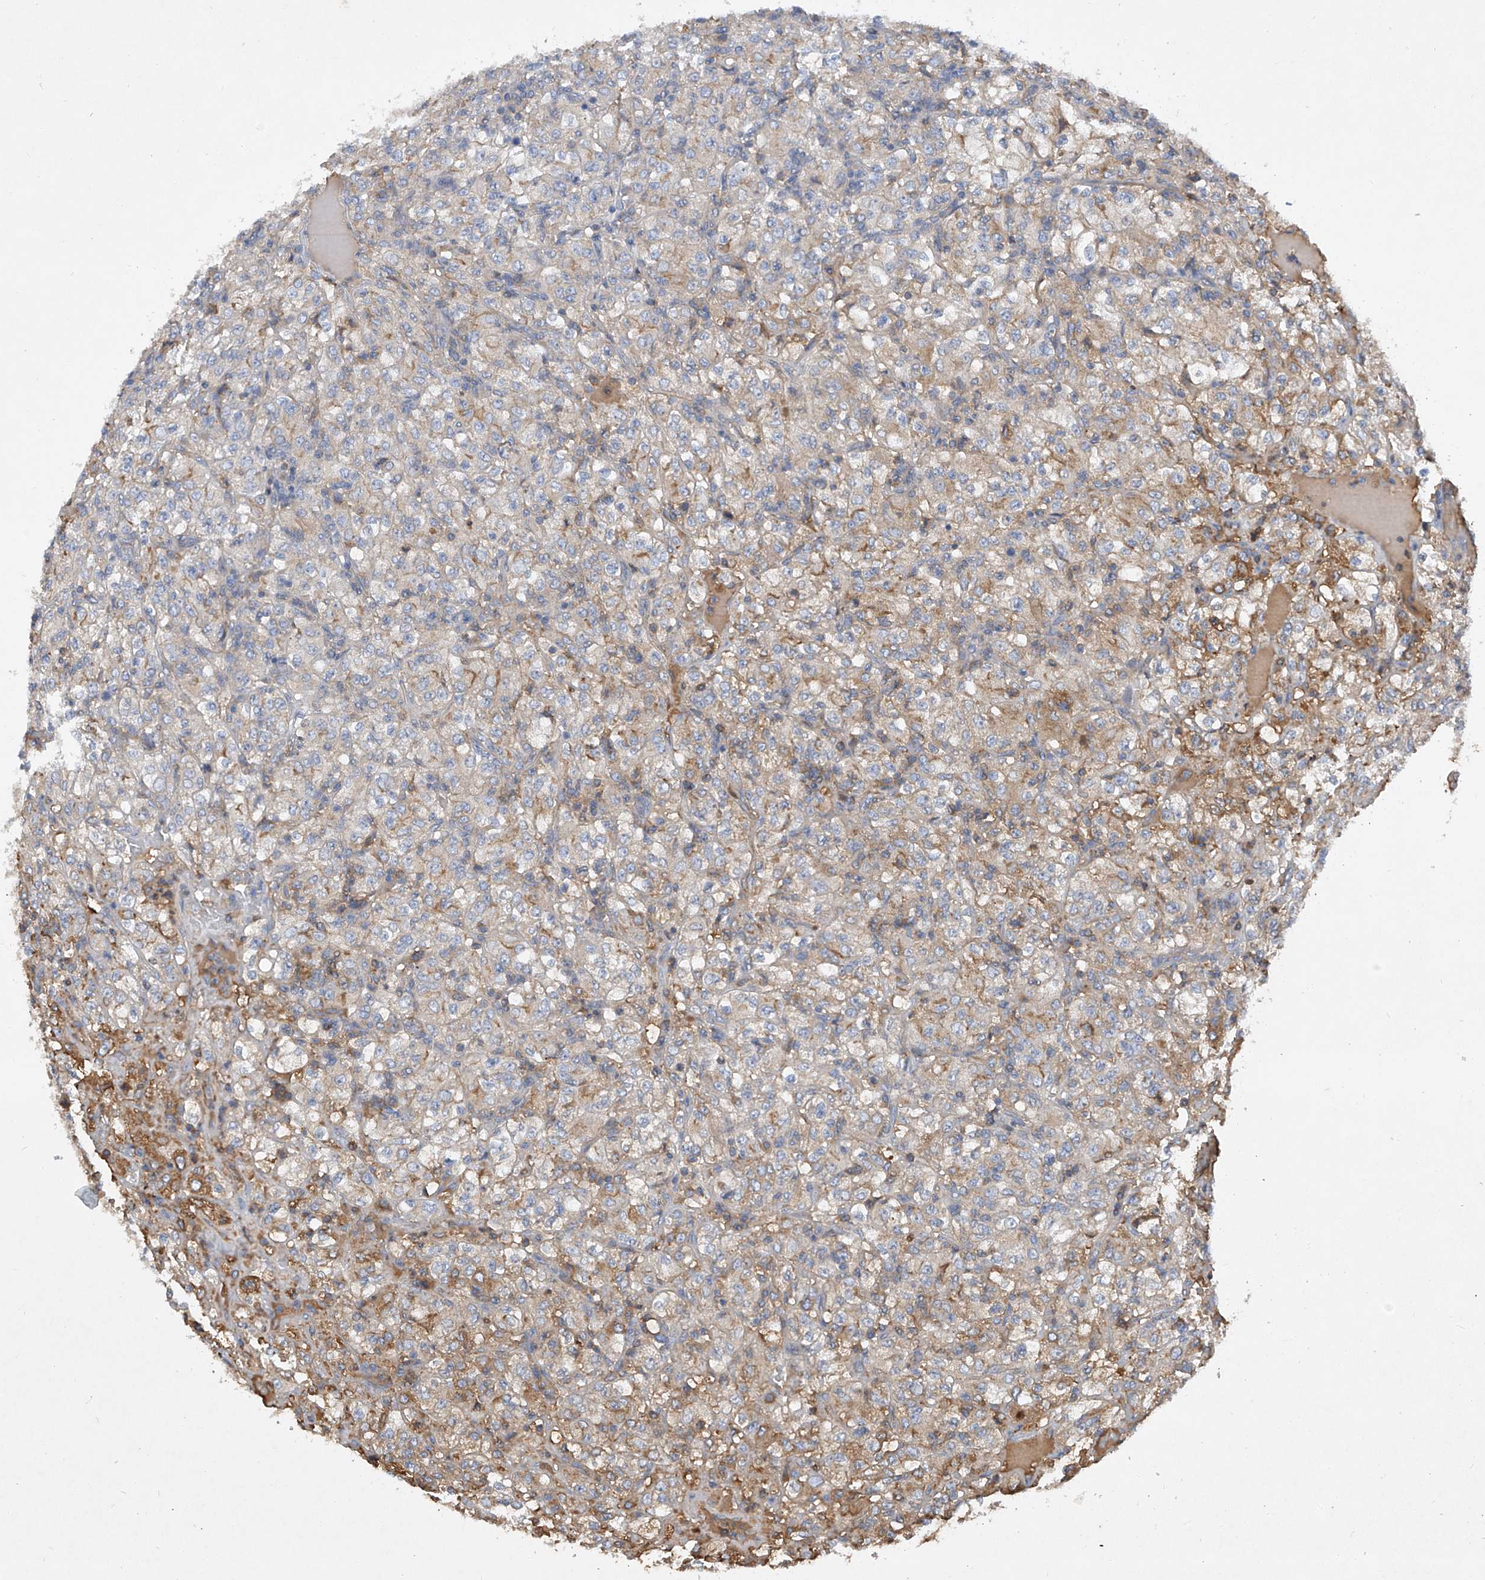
{"staining": {"intensity": "weak", "quantity": "<25%", "location": "cytoplasmic/membranous"}, "tissue": "renal cancer", "cell_type": "Tumor cells", "image_type": "cancer", "snomed": [{"axis": "morphology", "description": "Normal tissue, NOS"}, {"axis": "morphology", "description": "Adenocarcinoma, NOS"}, {"axis": "topography", "description": "Kidney"}], "caption": "This is an IHC image of adenocarcinoma (renal). There is no staining in tumor cells.", "gene": "HAS3", "patient": {"sex": "female", "age": 72}}